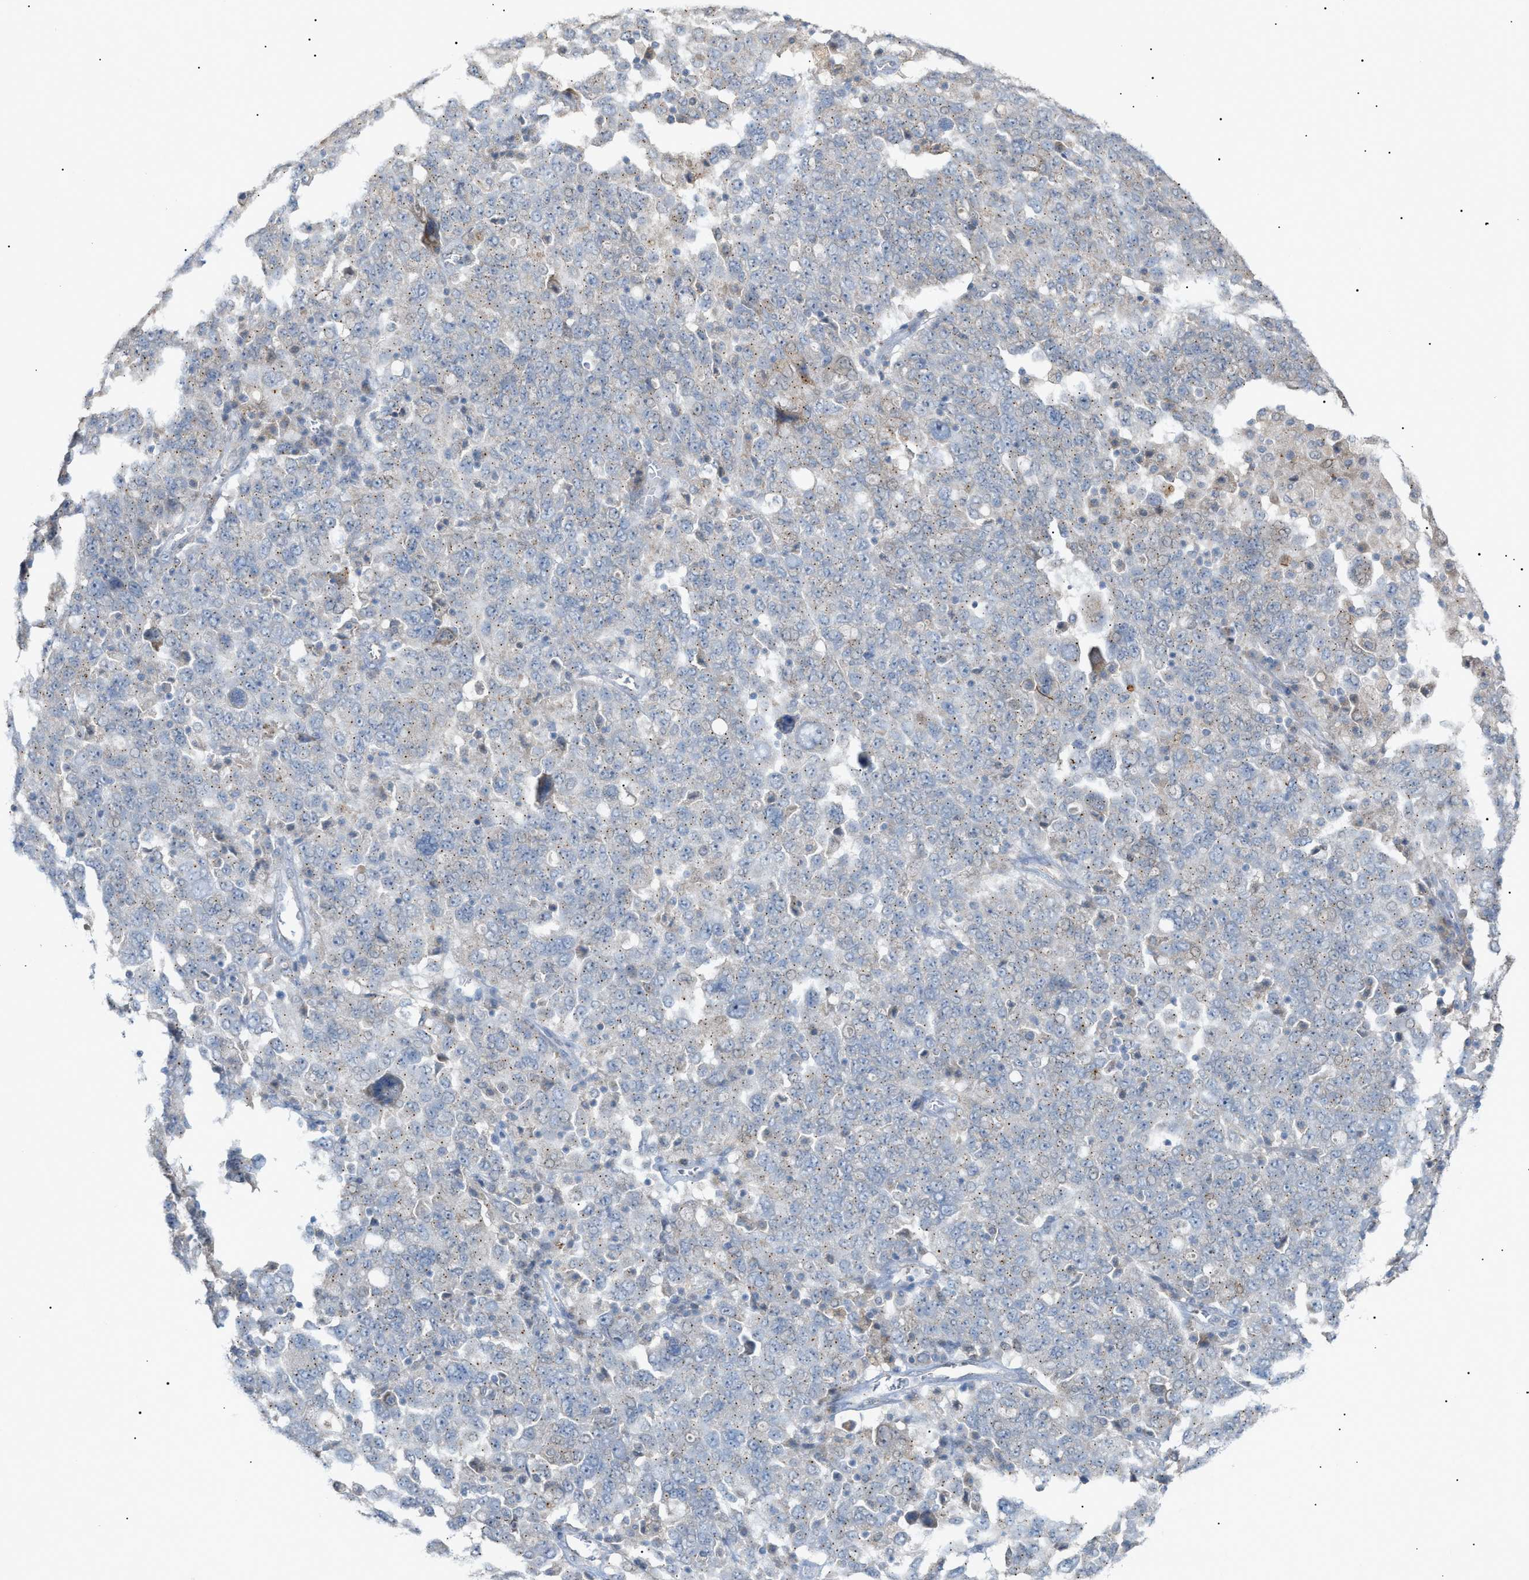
{"staining": {"intensity": "negative", "quantity": "none", "location": "none"}, "tissue": "ovarian cancer", "cell_type": "Tumor cells", "image_type": "cancer", "snomed": [{"axis": "morphology", "description": "Carcinoma, endometroid"}, {"axis": "topography", "description": "Ovary"}], "caption": "Tumor cells are negative for brown protein staining in ovarian cancer (endometroid carcinoma). (DAB IHC, high magnification).", "gene": "SLC25A31", "patient": {"sex": "female", "age": 62}}